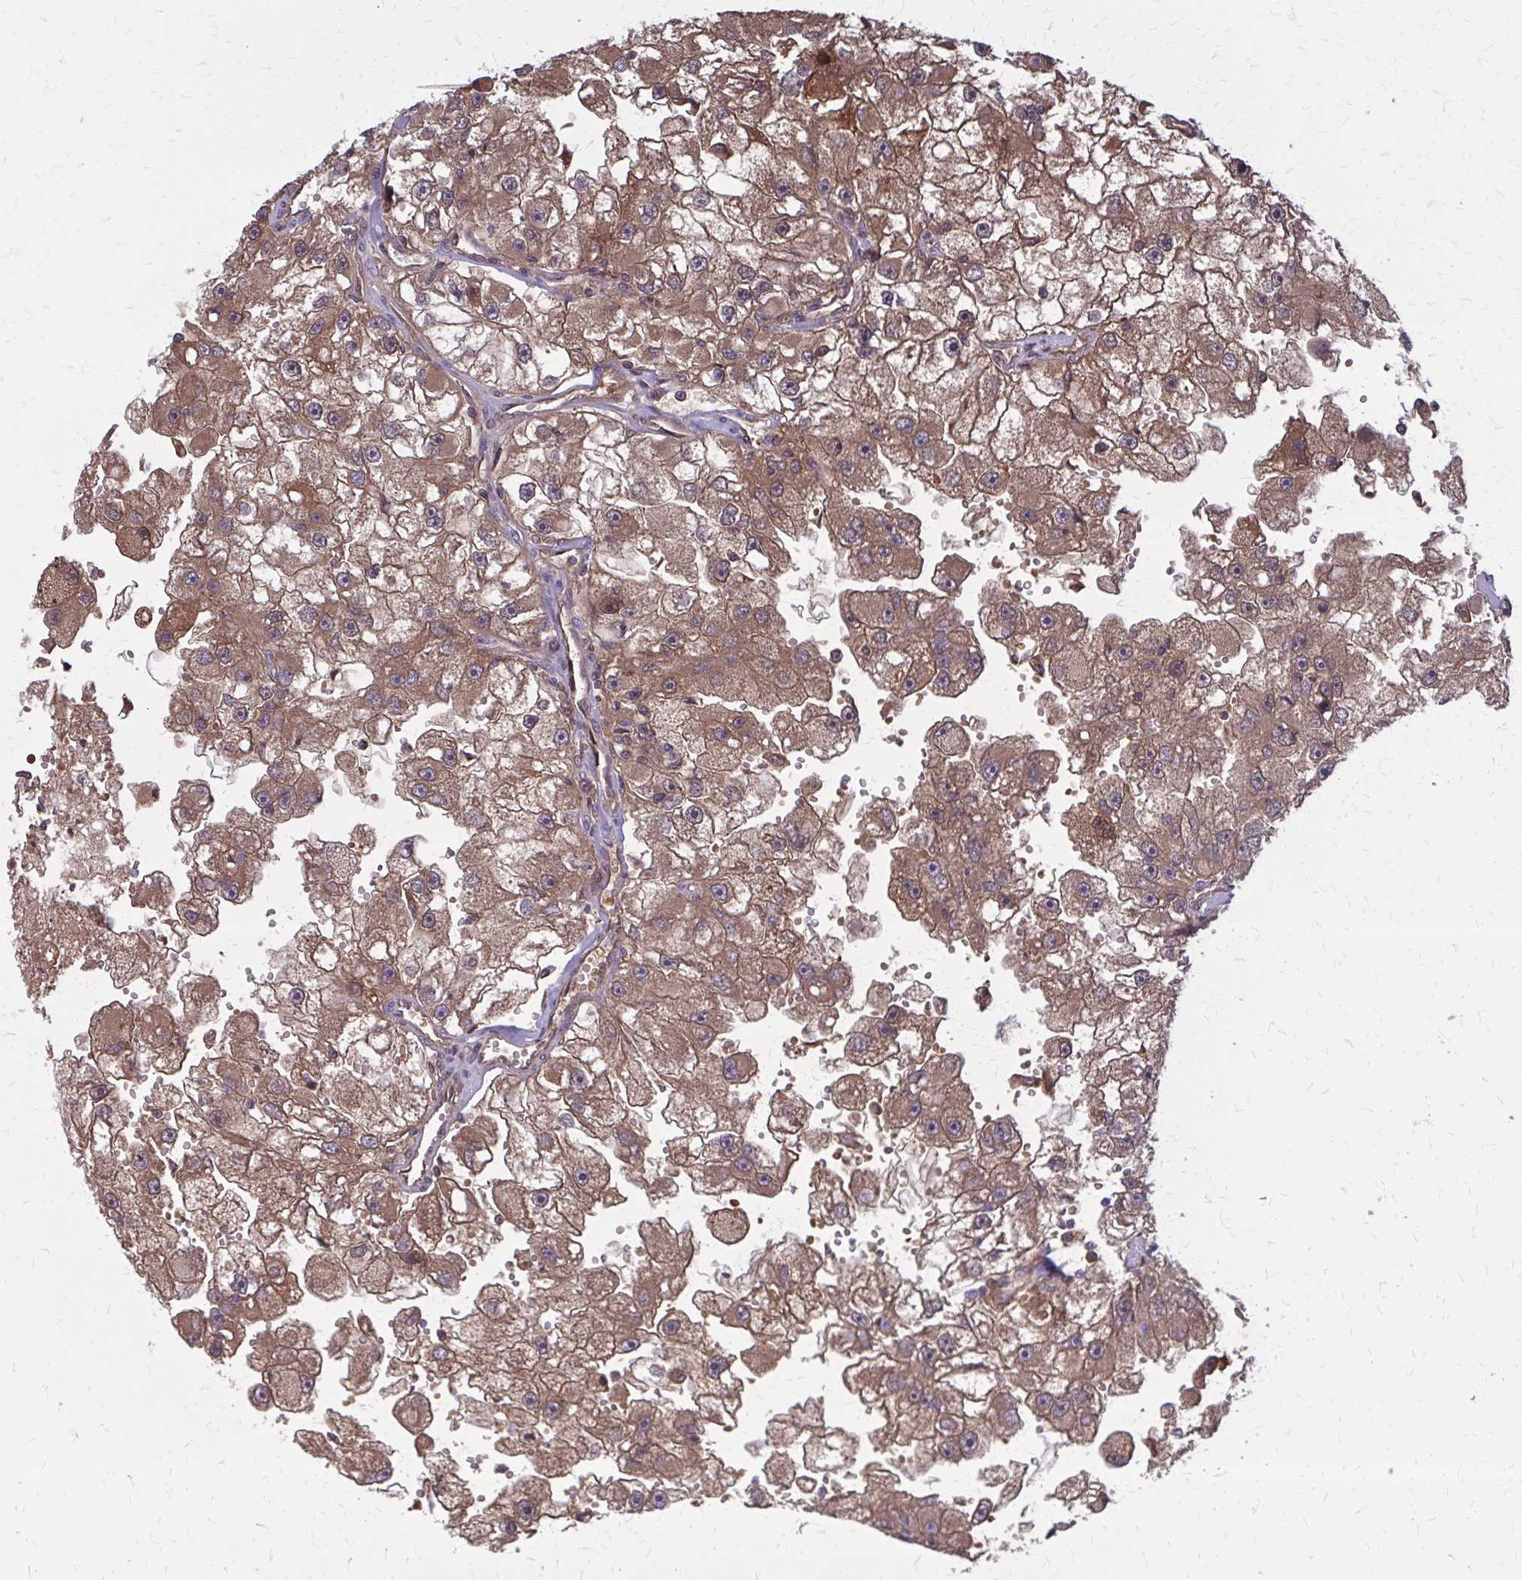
{"staining": {"intensity": "moderate", "quantity": ">75%", "location": "cytoplasmic/membranous"}, "tissue": "renal cancer", "cell_type": "Tumor cells", "image_type": "cancer", "snomed": [{"axis": "morphology", "description": "Adenocarcinoma, NOS"}, {"axis": "topography", "description": "Kidney"}], "caption": "Protein expression analysis of human adenocarcinoma (renal) reveals moderate cytoplasmic/membranous positivity in approximately >75% of tumor cells. (DAB (3,3'-diaminobenzidine) IHC with brightfield microscopy, high magnification).", "gene": "DBI", "patient": {"sex": "male", "age": 63}}